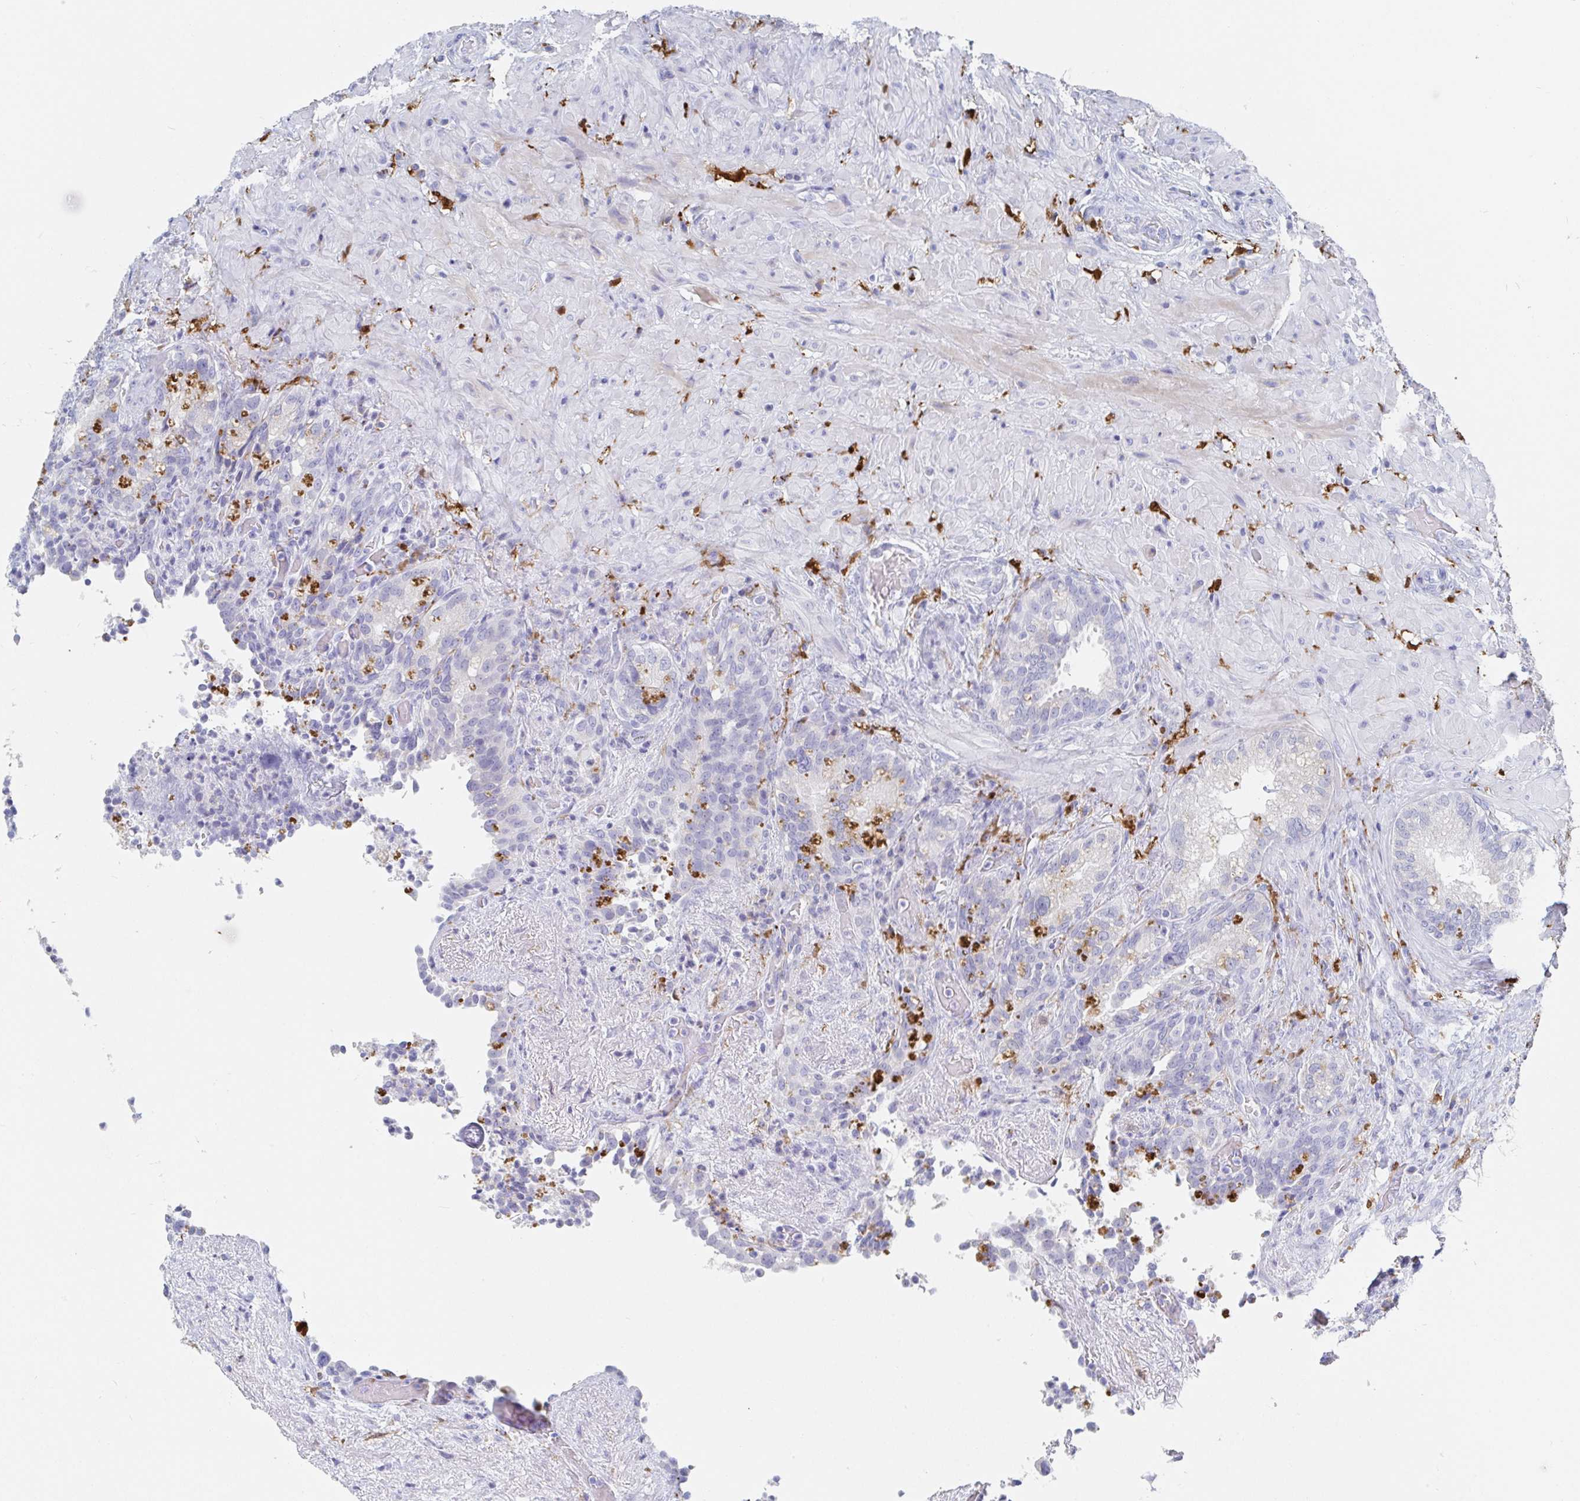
{"staining": {"intensity": "negative", "quantity": "none", "location": "none"}, "tissue": "seminal vesicle", "cell_type": "Glandular cells", "image_type": "normal", "snomed": [{"axis": "morphology", "description": "Normal tissue, NOS"}, {"axis": "topography", "description": "Seminal veicle"}], "caption": "High power microscopy micrograph of an IHC image of unremarkable seminal vesicle, revealing no significant staining in glandular cells. (Immunohistochemistry (ihc), brightfield microscopy, high magnification).", "gene": "OR2A1", "patient": {"sex": "male", "age": 68}}